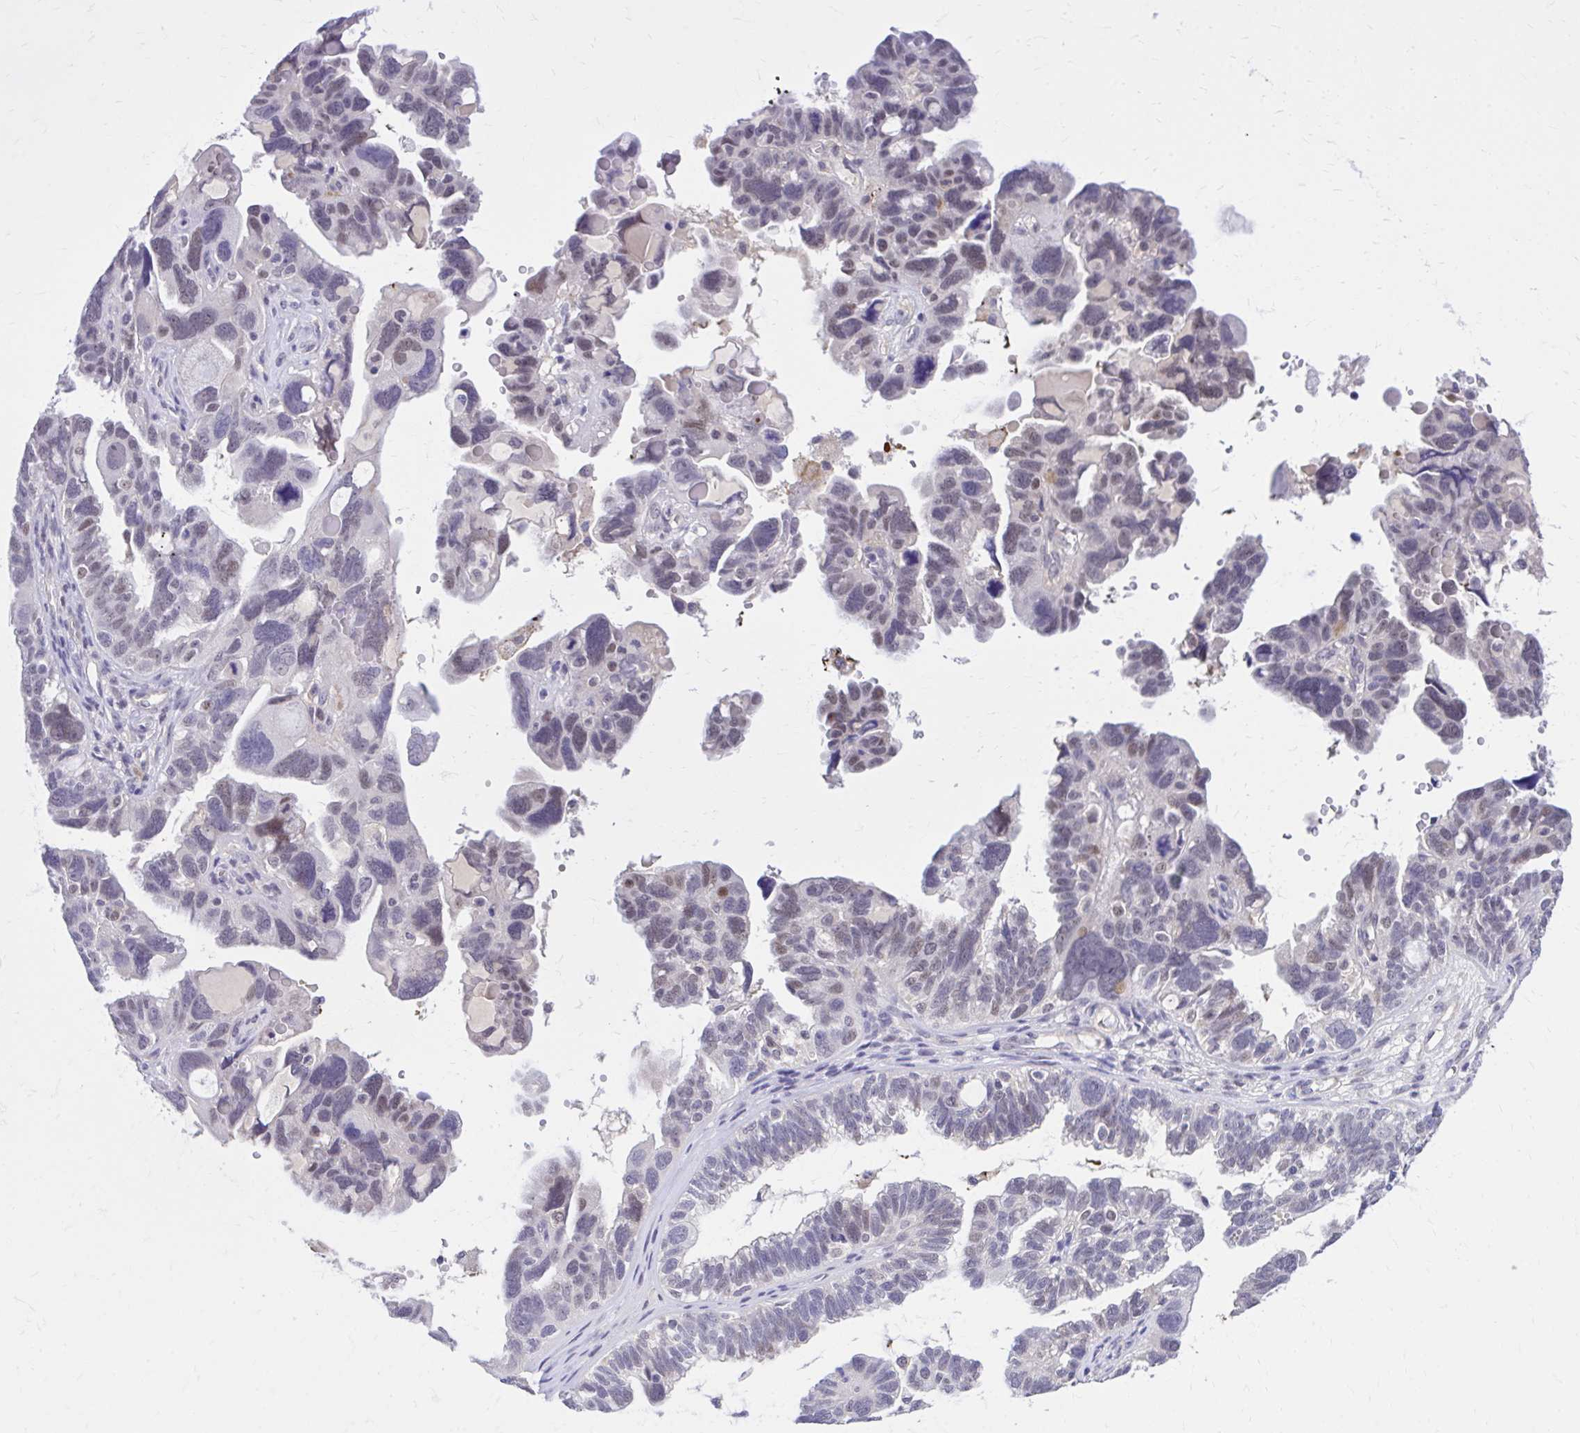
{"staining": {"intensity": "weak", "quantity": "25%-75%", "location": "nuclear"}, "tissue": "ovarian cancer", "cell_type": "Tumor cells", "image_type": "cancer", "snomed": [{"axis": "morphology", "description": "Cystadenocarcinoma, serous, NOS"}, {"axis": "topography", "description": "Ovary"}], "caption": "A photomicrograph of ovarian cancer stained for a protein exhibits weak nuclear brown staining in tumor cells. (Brightfield microscopy of DAB IHC at high magnification).", "gene": "ZBTB25", "patient": {"sex": "female", "age": 60}}